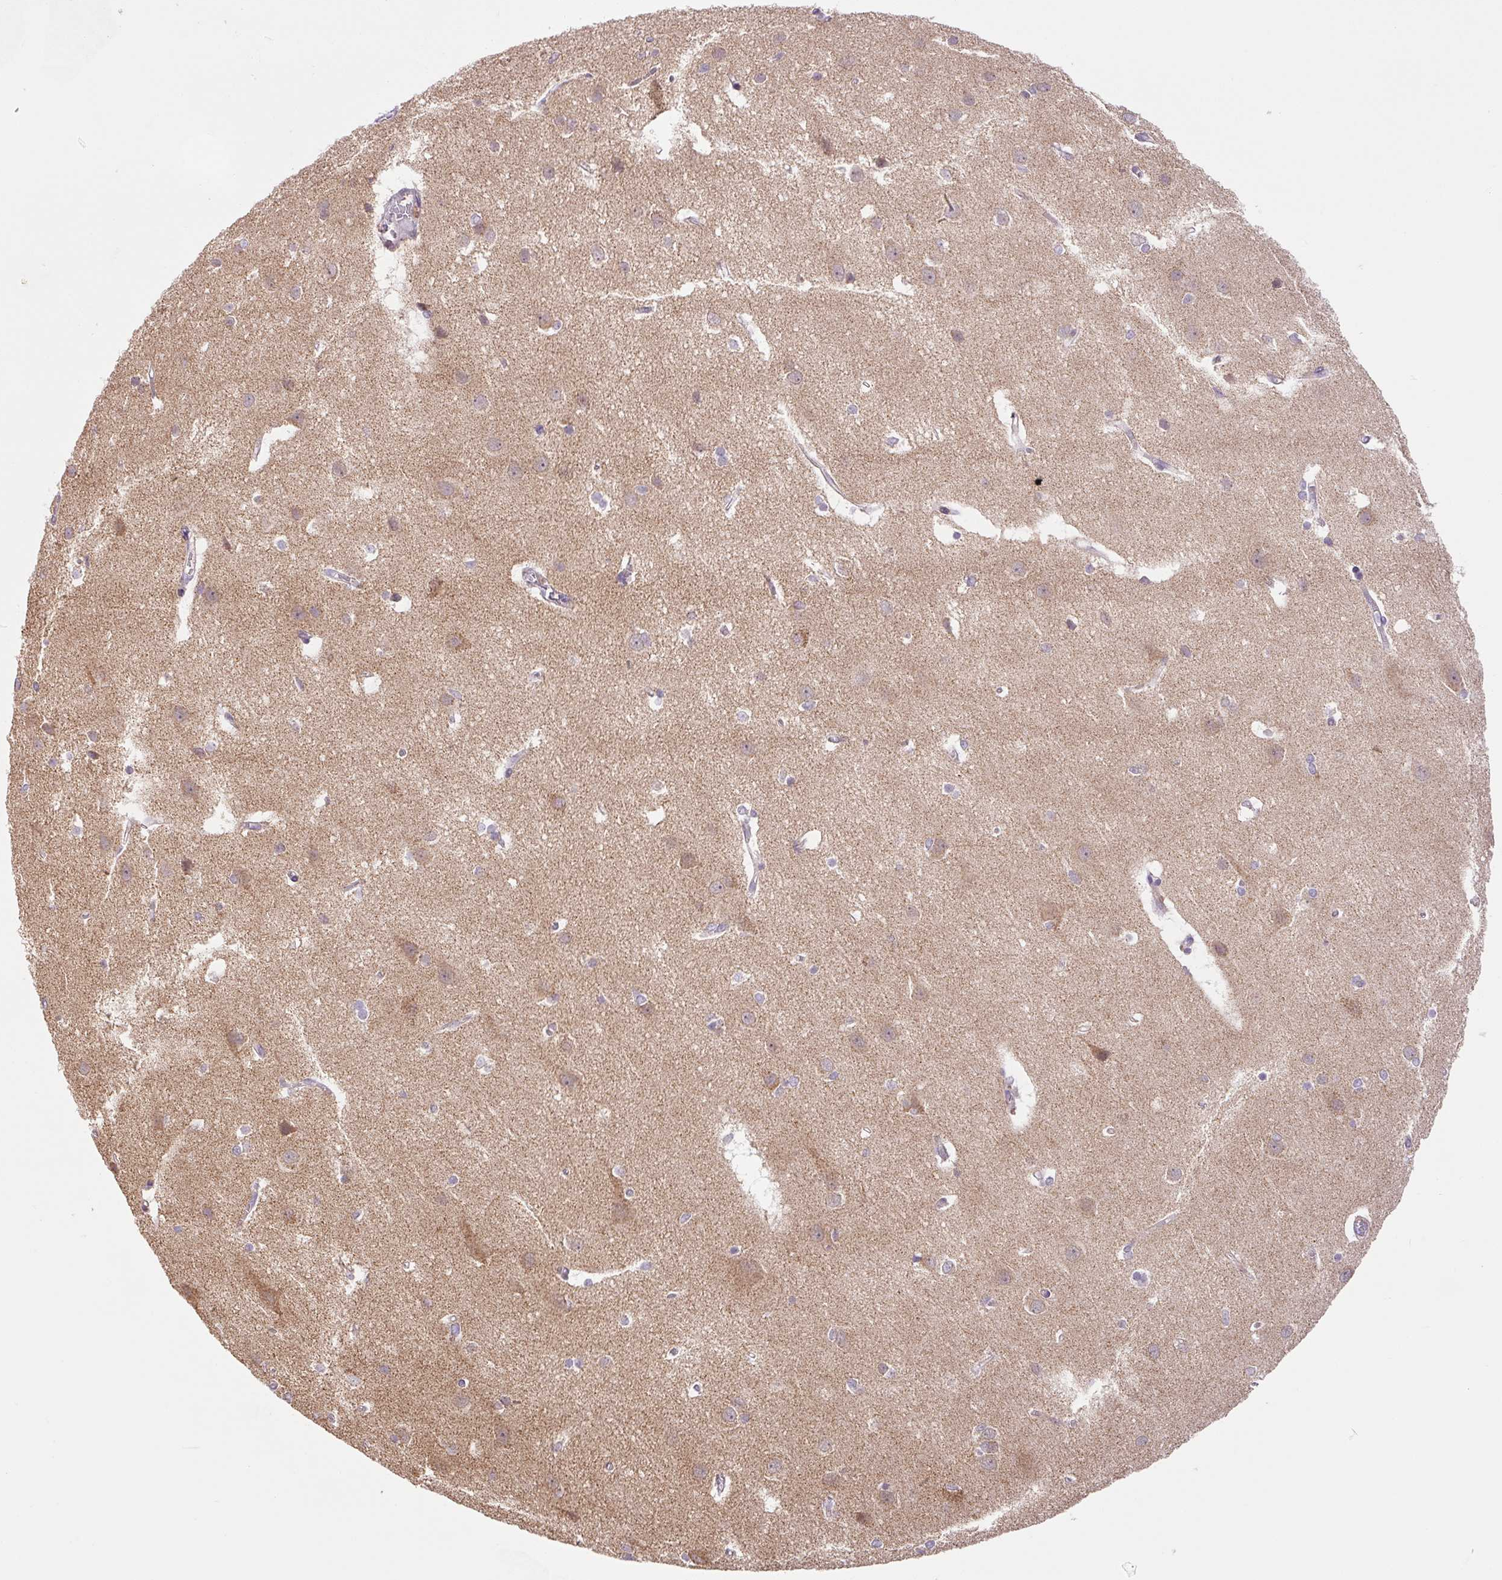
{"staining": {"intensity": "negative", "quantity": "none", "location": "none"}, "tissue": "cerebral cortex", "cell_type": "Endothelial cells", "image_type": "normal", "snomed": [{"axis": "morphology", "description": "Normal tissue, NOS"}, {"axis": "topography", "description": "Cerebral cortex"}], "caption": "Endothelial cells are negative for protein expression in benign human cerebral cortex. The staining was performed using DAB (3,3'-diaminobenzidine) to visualize the protein expression in brown, while the nuclei were stained in blue with hematoxylin (Magnification: 20x).", "gene": "MFSD9", "patient": {"sex": "male", "age": 37}}